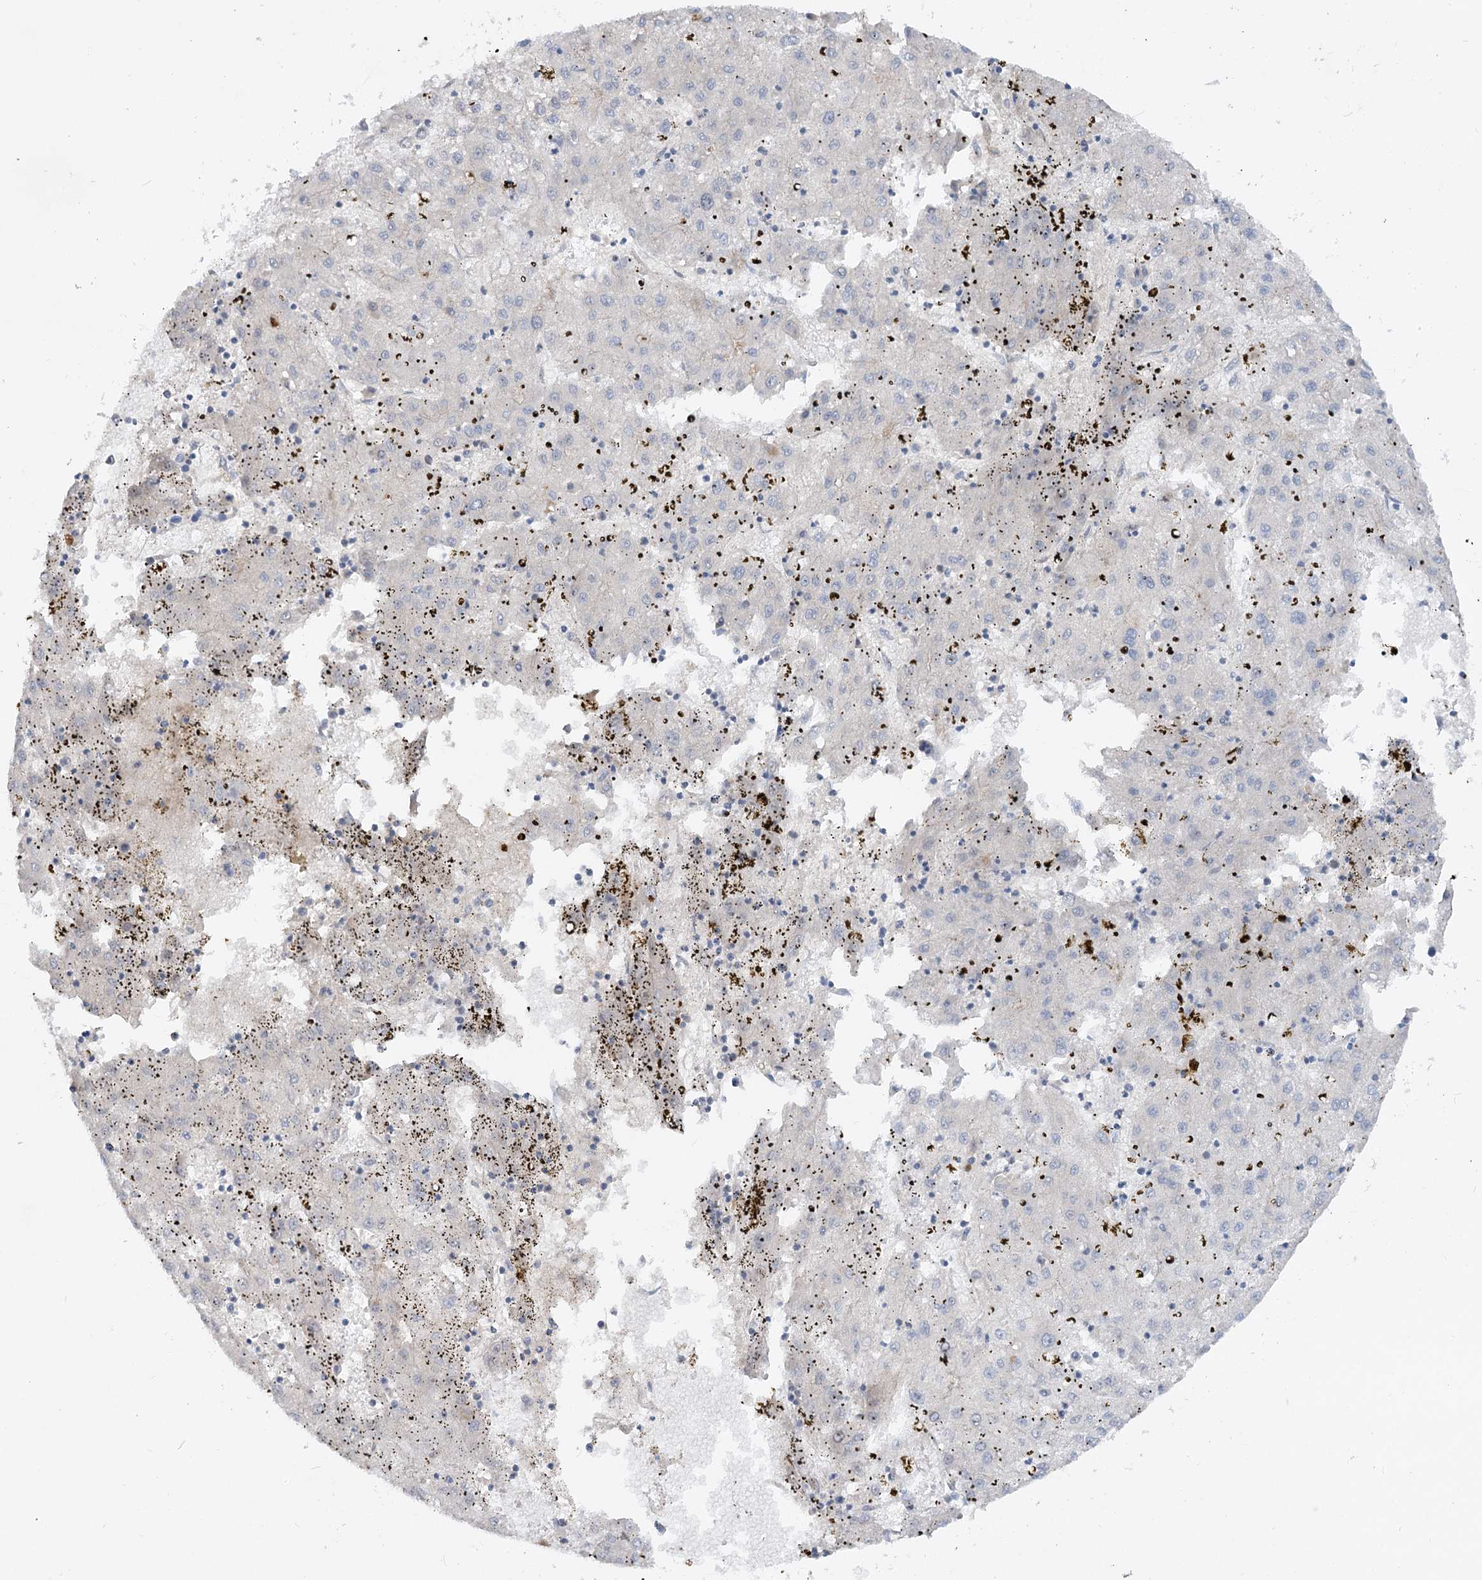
{"staining": {"intensity": "negative", "quantity": "none", "location": "none"}, "tissue": "liver cancer", "cell_type": "Tumor cells", "image_type": "cancer", "snomed": [{"axis": "morphology", "description": "Carcinoma, Hepatocellular, NOS"}, {"axis": "topography", "description": "Liver"}], "caption": "This is an immunohistochemistry (IHC) micrograph of human liver cancer (hepatocellular carcinoma). There is no expression in tumor cells.", "gene": "FGF19", "patient": {"sex": "male", "age": 72}}